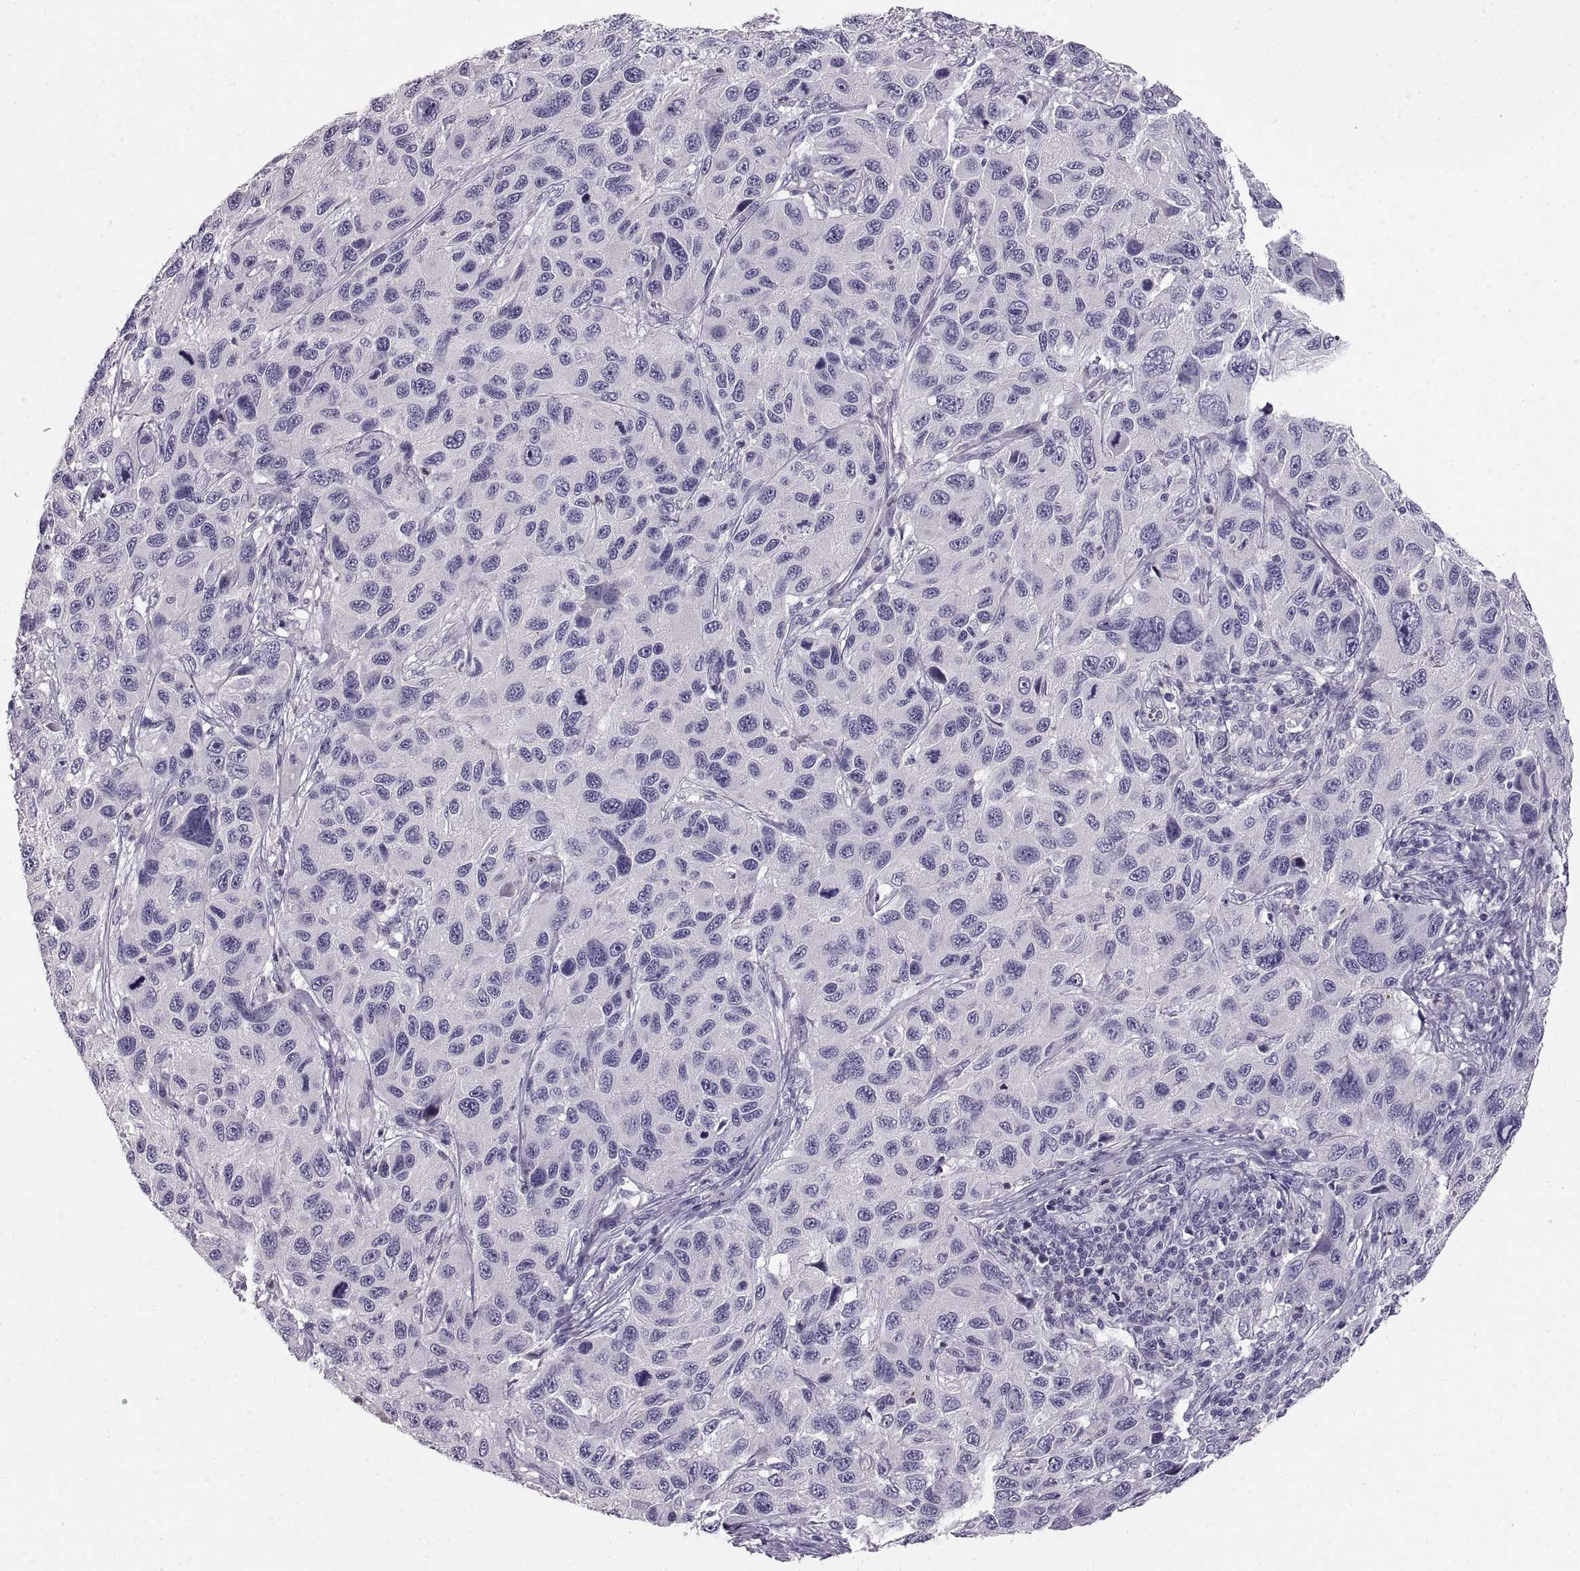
{"staining": {"intensity": "negative", "quantity": "none", "location": "none"}, "tissue": "melanoma", "cell_type": "Tumor cells", "image_type": "cancer", "snomed": [{"axis": "morphology", "description": "Malignant melanoma, NOS"}, {"axis": "topography", "description": "Skin"}], "caption": "A photomicrograph of human melanoma is negative for staining in tumor cells. (Stains: DAB IHC with hematoxylin counter stain, Microscopy: brightfield microscopy at high magnification).", "gene": "ADAM32", "patient": {"sex": "male", "age": 53}}